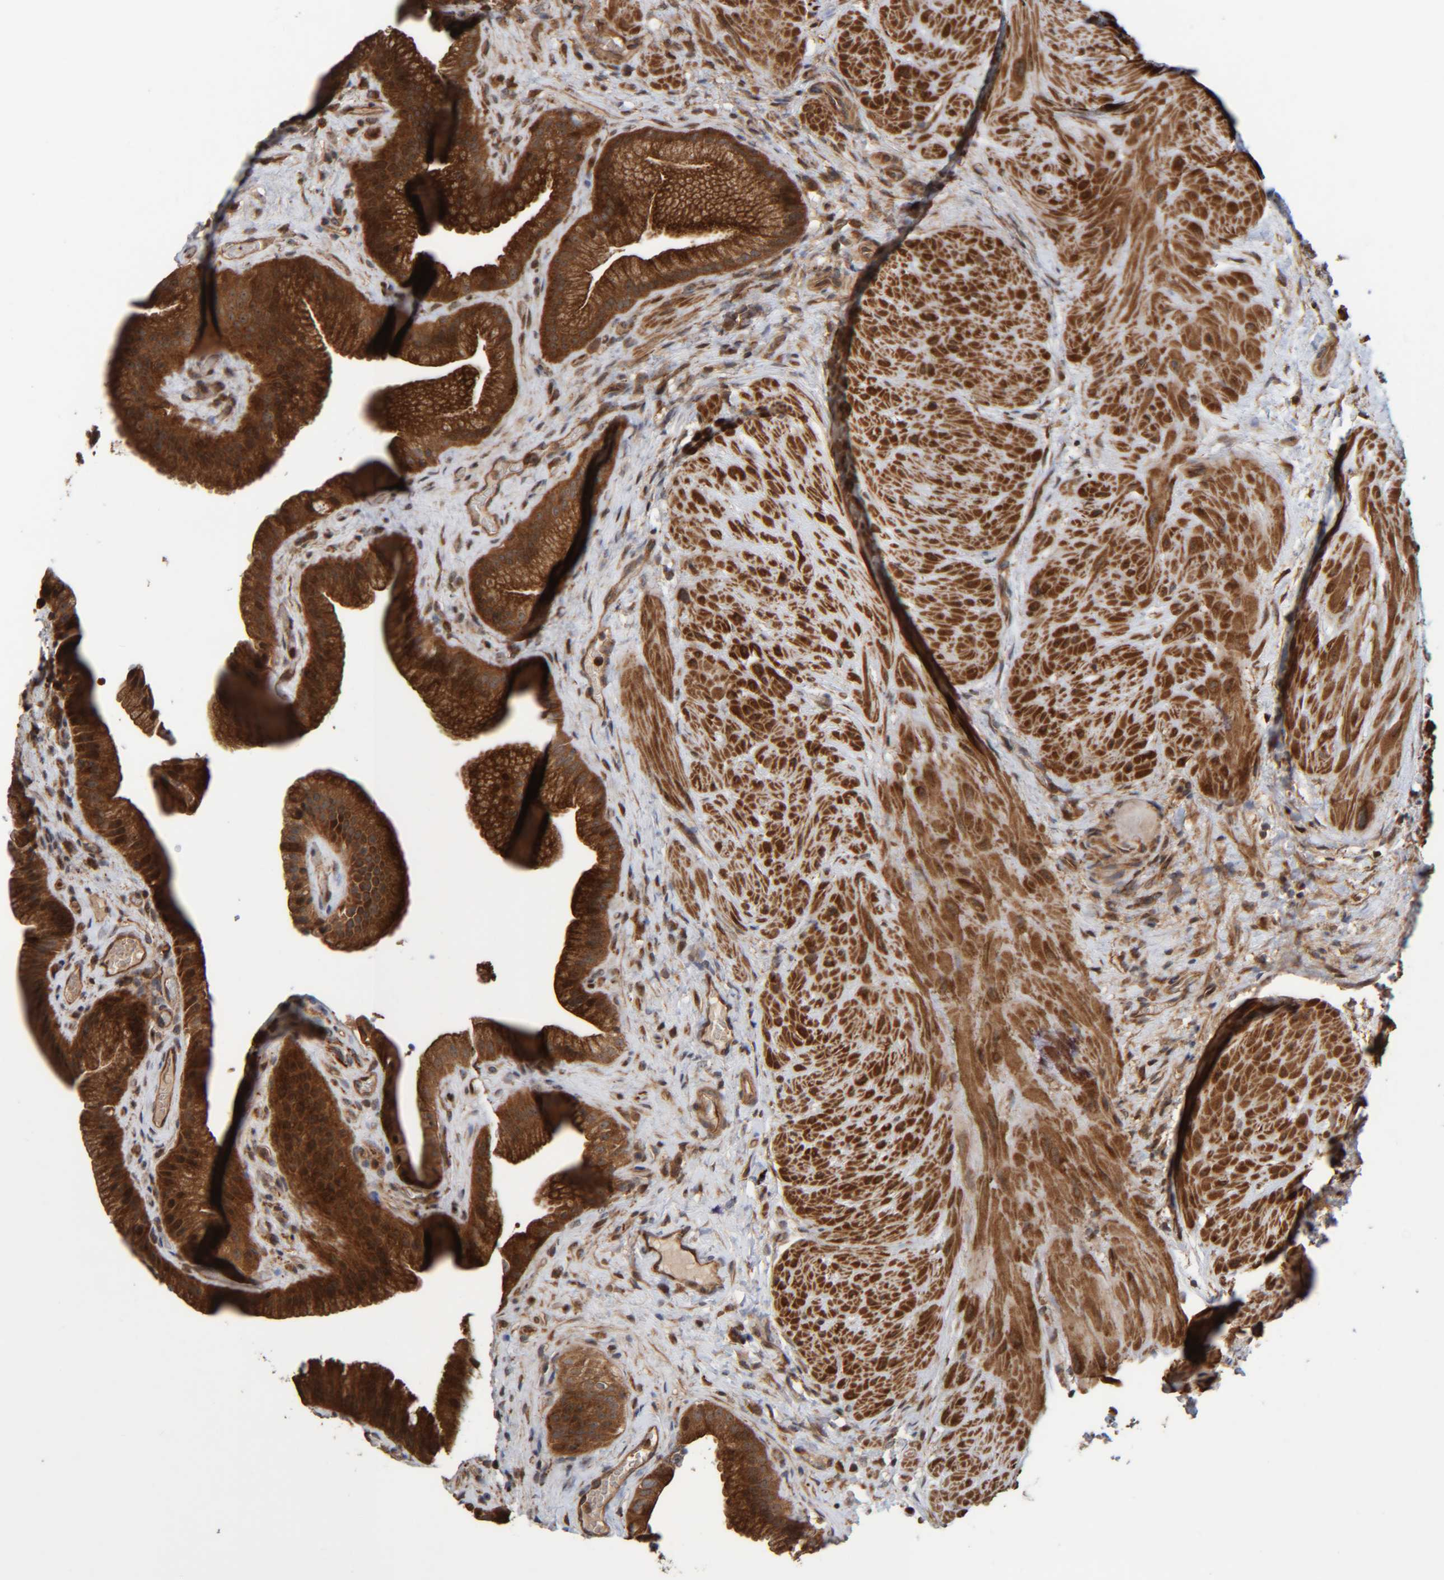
{"staining": {"intensity": "strong", "quantity": ">75%", "location": "cytoplasmic/membranous,nuclear"}, "tissue": "gallbladder", "cell_type": "Glandular cells", "image_type": "normal", "snomed": [{"axis": "morphology", "description": "Normal tissue, NOS"}, {"axis": "topography", "description": "Gallbladder"}], "caption": "An immunohistochemistry histopathology image of unremarkable tissue is shown. Protein staining in brown shows strong cytoplasmic/membranous,nuclear positivity in gallbladder within glandular cells.", "gene": "CCDC57", "patient": {"sex": "male", "age": 49}}